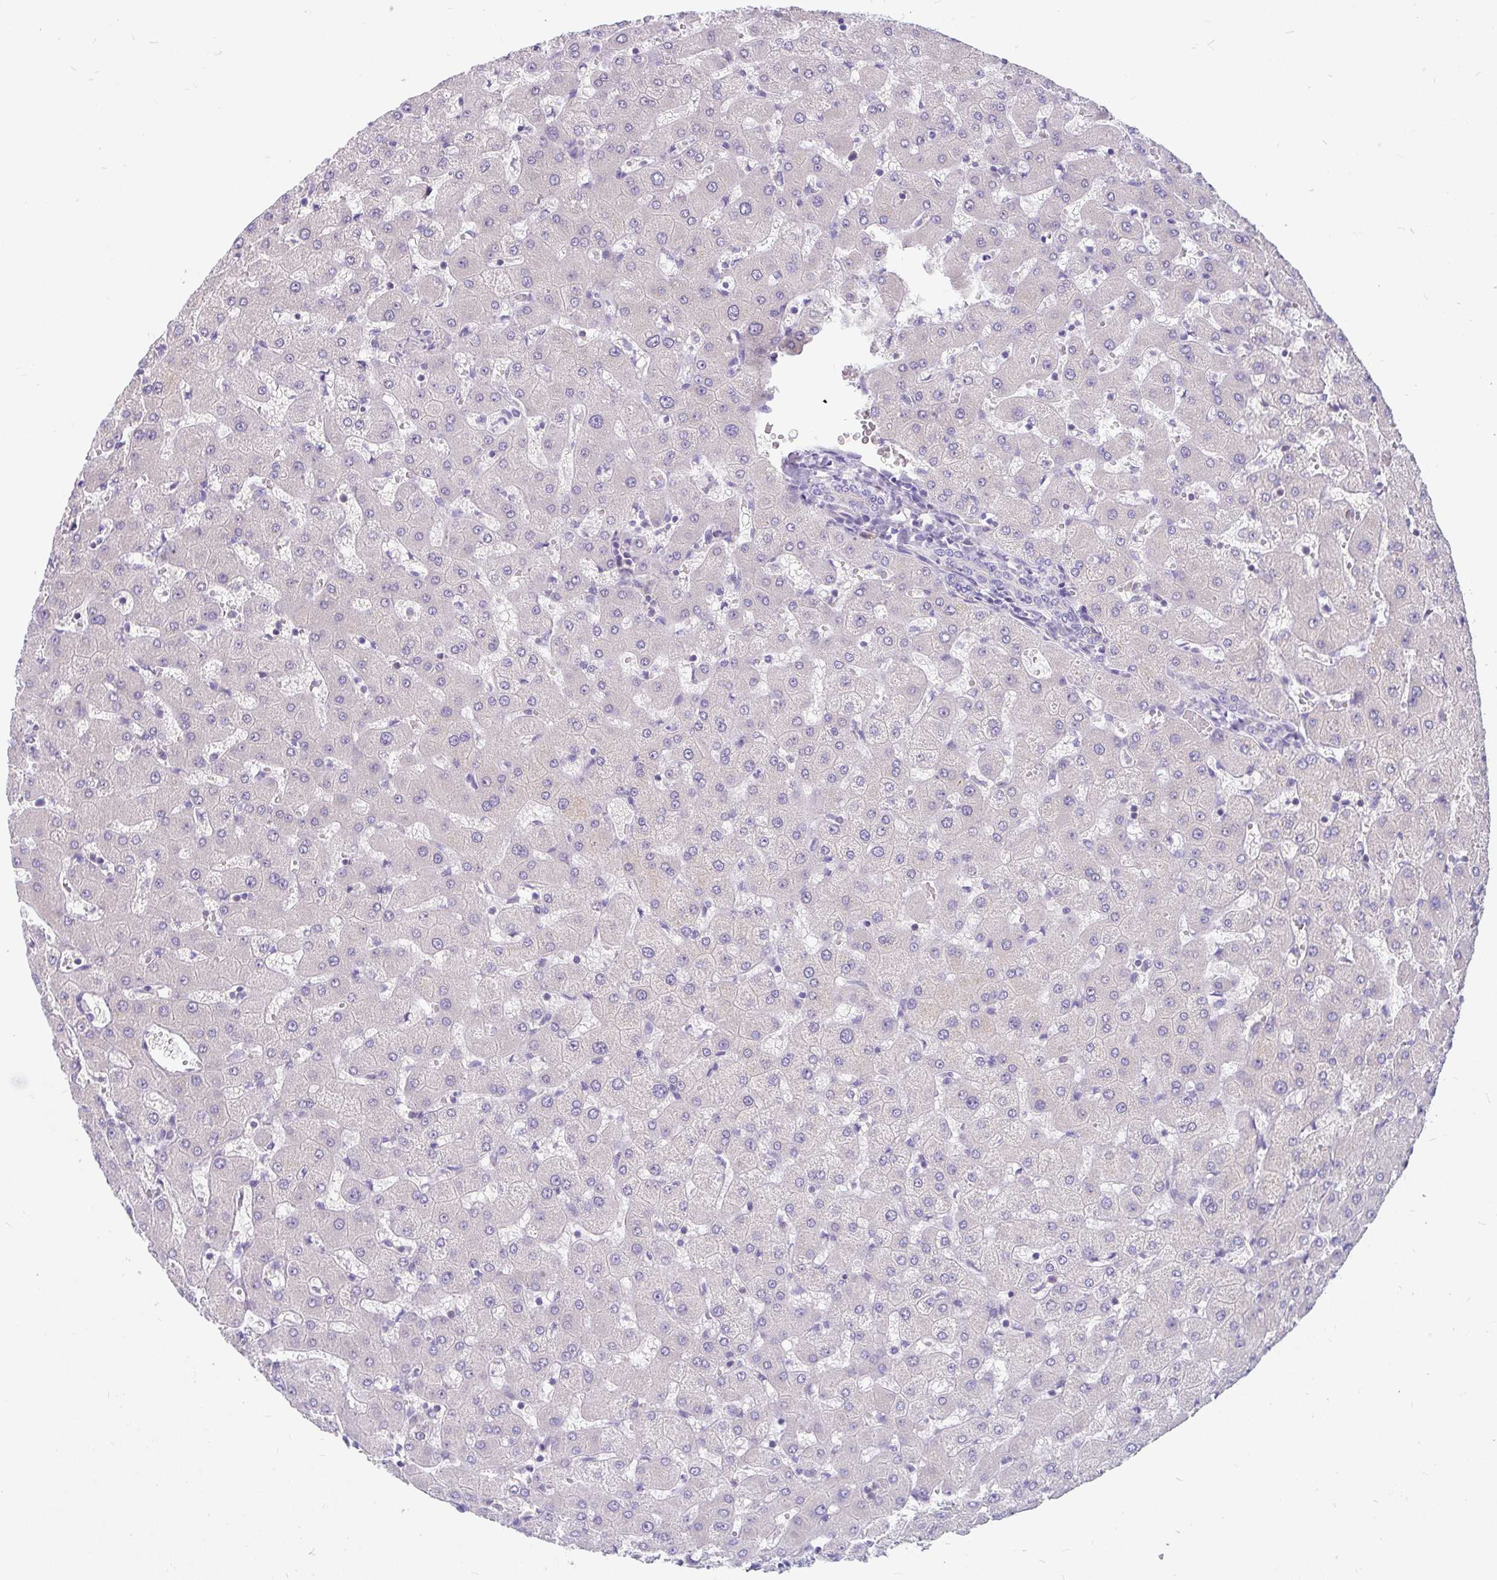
{"staining": {"intensity": "negative", "quantity": "none", "location": "none"}, "tissue": "liver", "cell_type": "Cholangiocytes", "image_type": "normal", "snomed": [{"axis": "morphology", "description": "Normal tissue, NOS"}, {"axis": "topography", "description": "Liver"}], "caption": "This is an IHC photomicrograph of unremarkable liver. There is no expression in cholangiocytes.", "gene": "LRRC26", "patient": {"sex": "female", "age": 63}}